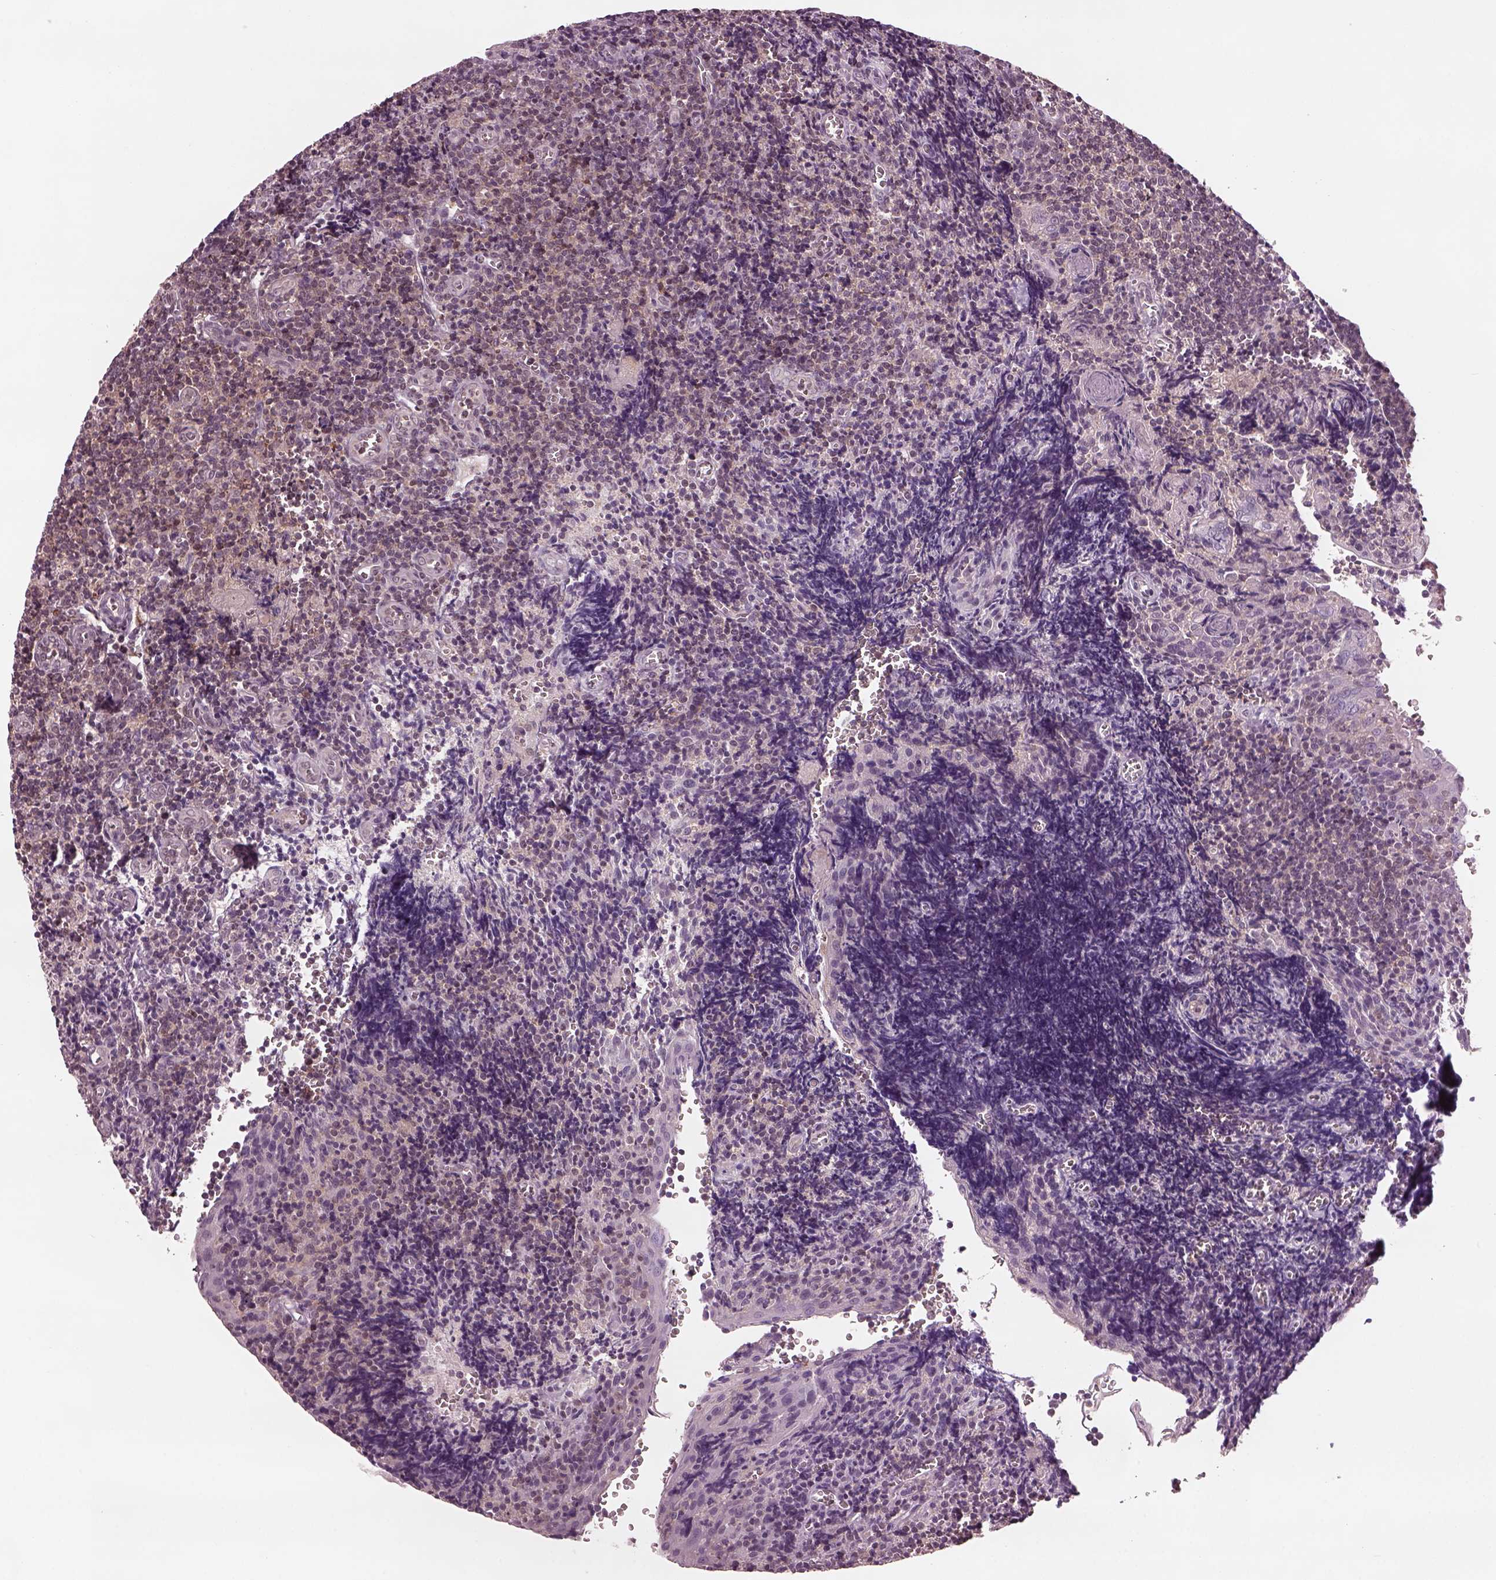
{"staining": {"intensity": "weak", "quantity": "<25%", "location": "cytoplasmic/membranous"}, "tissue": "tonsil", "cell_type": "Germinal center cells", "image_type": "normal", "snomed": [{"axis": "morphology", "description": "Normal tissue, NOS"}, {"axis": "morphology", "description": "Inflammation, NOS"}, {"axis": "topography", "description": "Tonsil"}], "caption": "IHC photomicrograph of normal tonsil stained for a protein (brown), which demonstrates no expression in germinal center cells.", "gene": "SRI", "patient": {"sex": "female", "age": 31}}